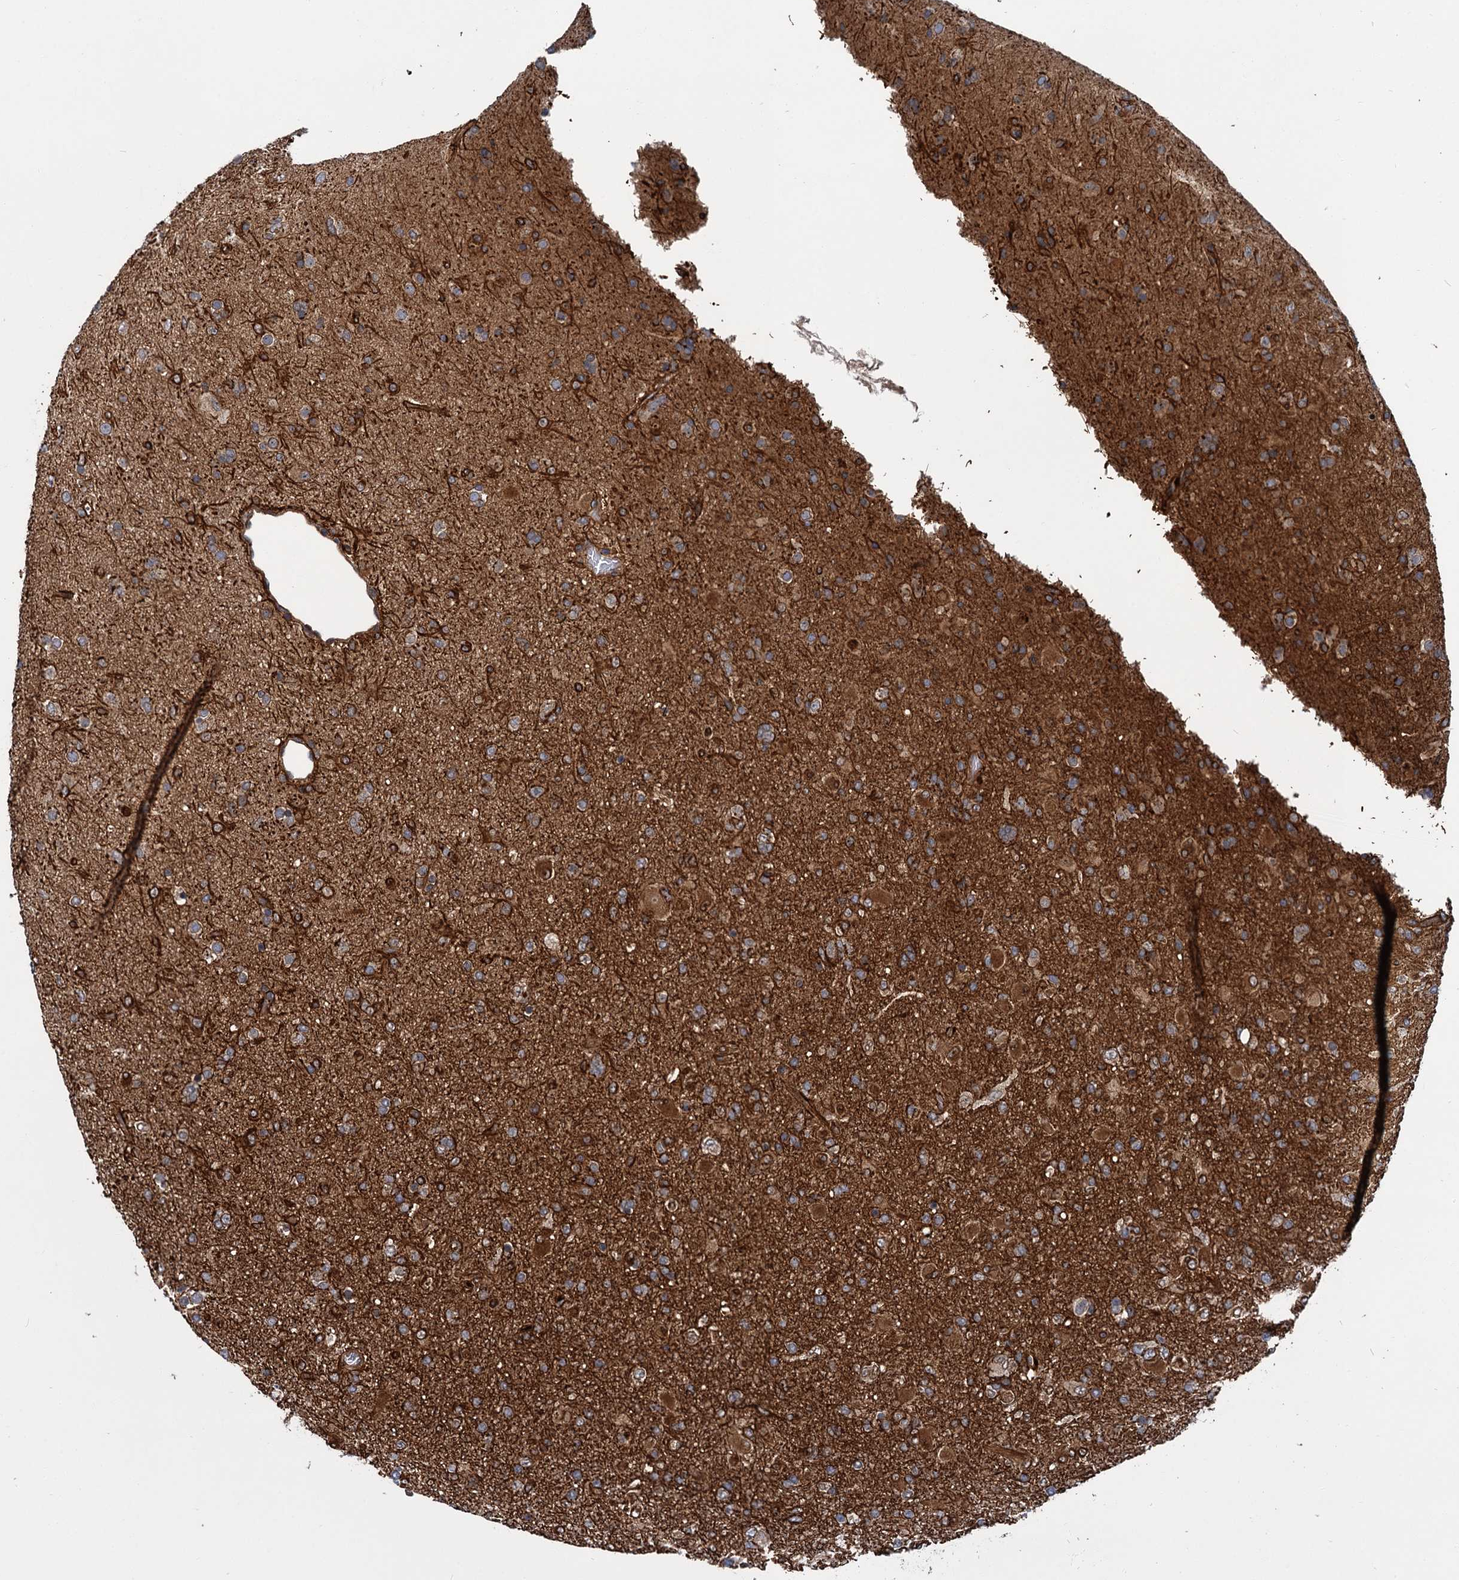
{"staining": {"intensity": "strong", "quantity": "25%-75%", "location": "cytoplasmic/membranous"}, "tissue": "glioma", "cell_type": "Tumor cells", "image_type": "cancer", "snomed": [{"axis": "morphology", "description": "Glioma, malignant, Low grade"}, {"axis": "topography", "description": "Brain"}], "caption": "Immunohistochemistry photomicrograph of glioma stained for a protein (brown), which shows high levels of strong cytoplasmic/membranous positivity in about 25%-75% of tumor cells.", "gene": "ZFYVE19", "patient": {"sex": "male", "age": 65}}